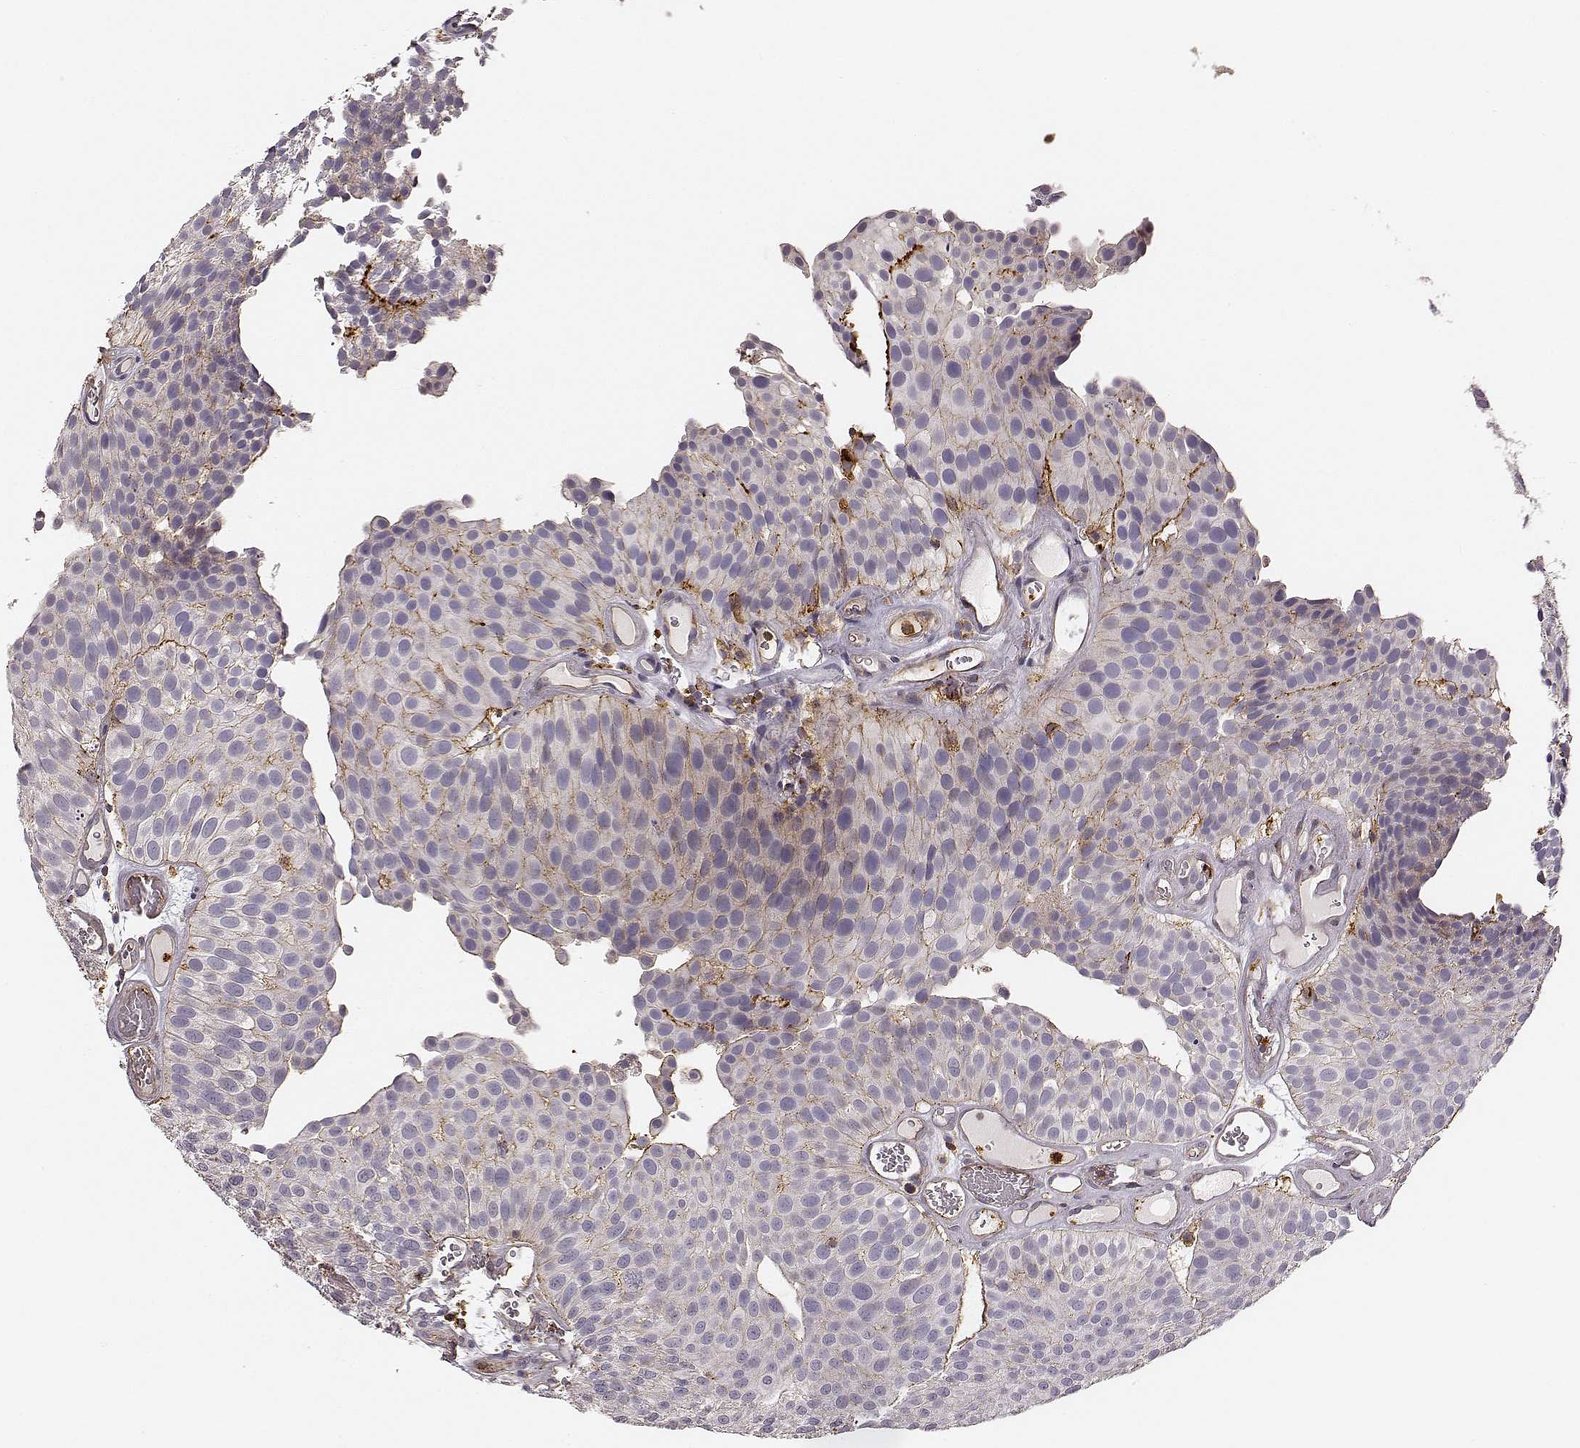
{"staining": {"intensity": "moderate", "quantity": "<25%", "location": "cytoplasmic/membranous"}, "tissue": "urothelial cancer", "cell_type": "Tumor cells", "image_type": "cancer", "snomed": [{"axis": "morphology", "description": "Urothelial carcinoma, Low grade"}, {"axis": "topography", "description": "Urinary bladder"}], "caption": "Brown immunohistochemical staining in urothelial cancer demonstrates moderate cytoplasmic/membranous positivity in approximately <25% of tumor cells. (brown staining indicates protein expression, while blue staining denotes nuclei).", "gene": "ZYX", "patient": {"sex": "female", "age": 87}}